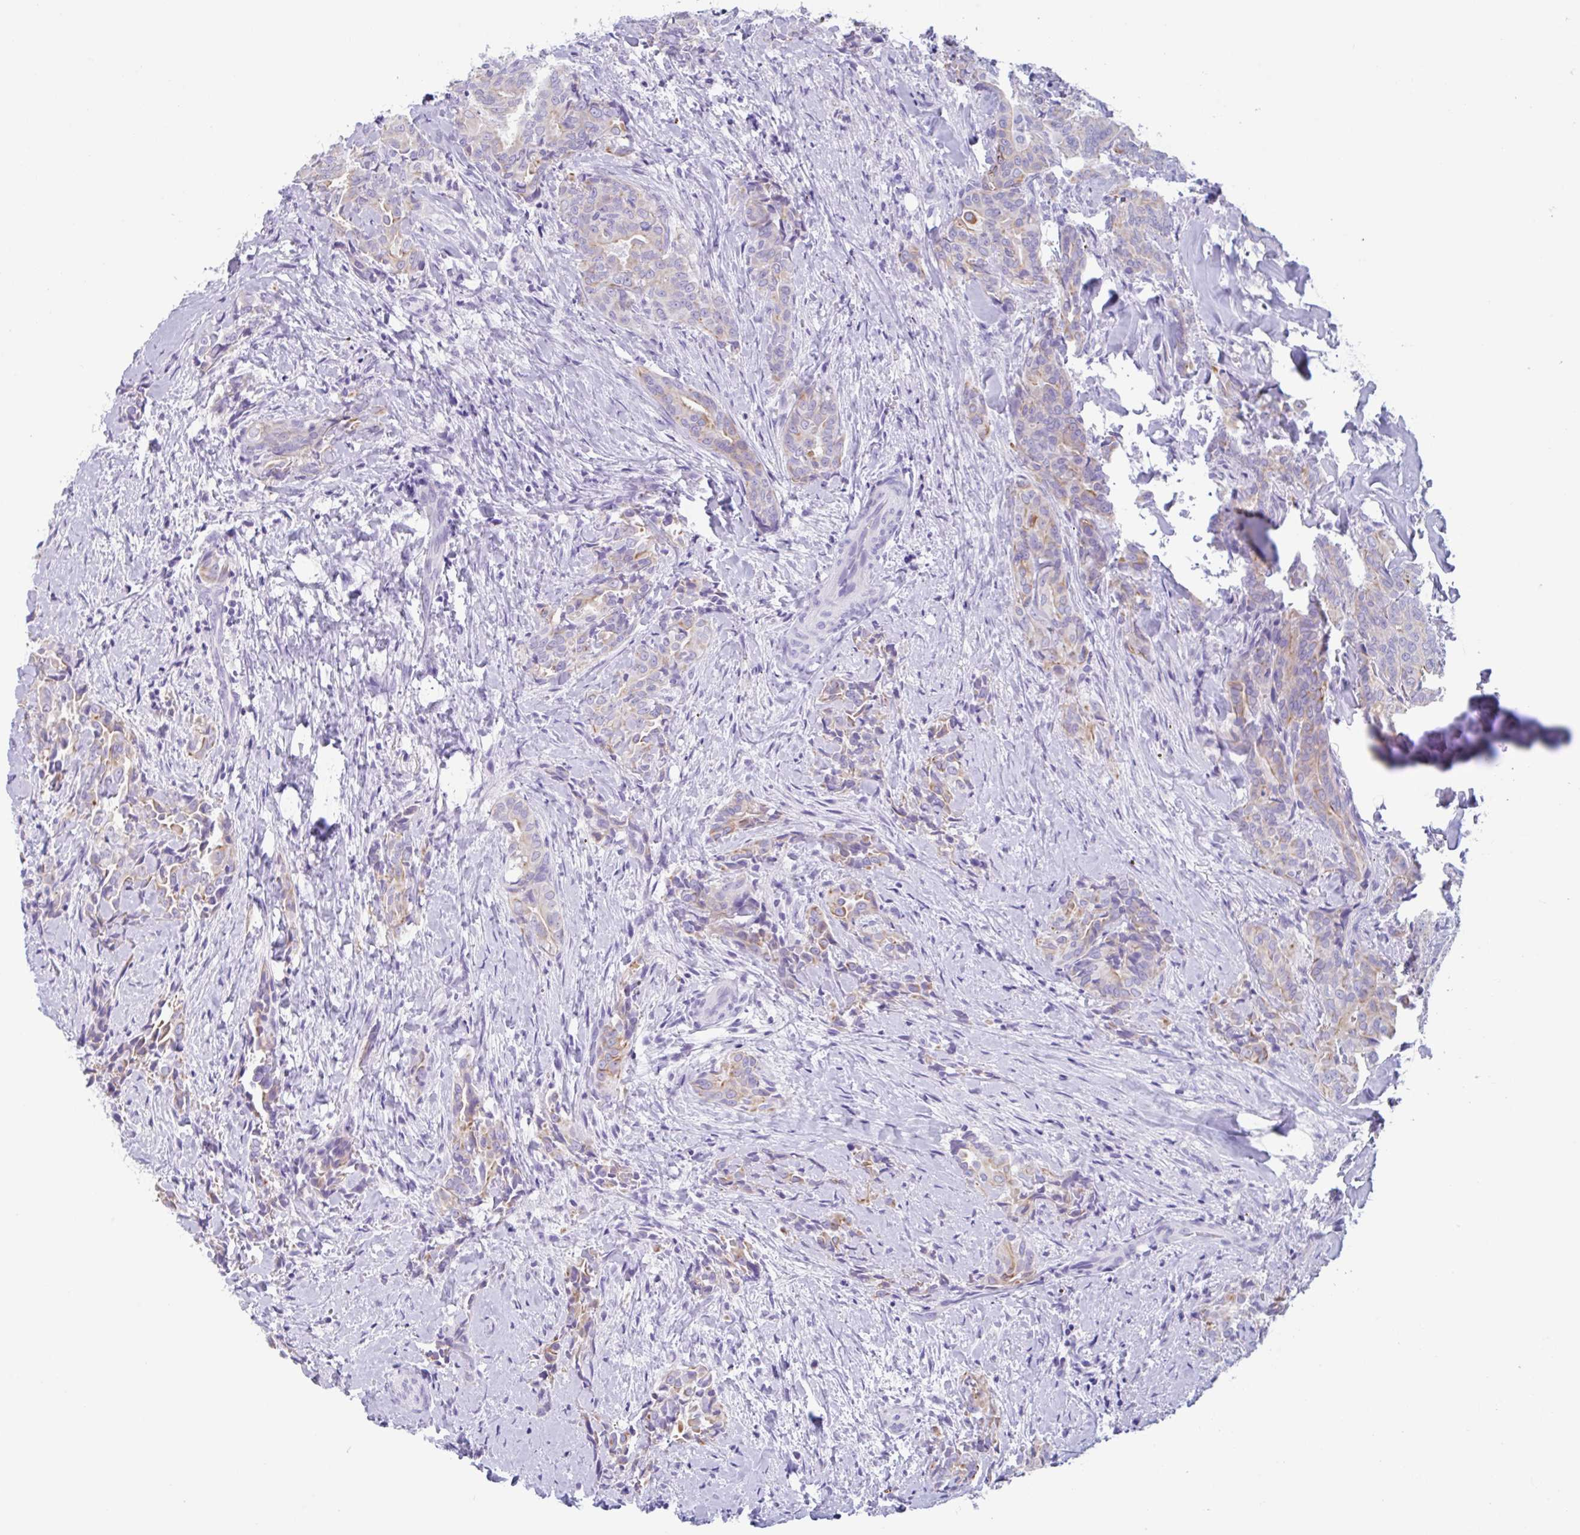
{"staining": {"intensity": "weak", "quantity": "25%-75%", "location": "cytoplasmic/membranous"}, "tissue": "thyroid cancer", "cell_type": "Tumor cells", "image_type": "cancer", "snomed": [{"axis": "morphology", "description": "Papillary adenocarcinoma, NOS"}, {"axis": "topography", "description": "Thyroid gland"}], "caption": "Tumor cells exhibit low levels of weak cytoplasmic/membranous positivity in about 25%-75% of cells in thyroid cancer (papillary adenocarcinoma).", "gene": "DTWD2", "patient": {"sex": "male", "age": 61}}